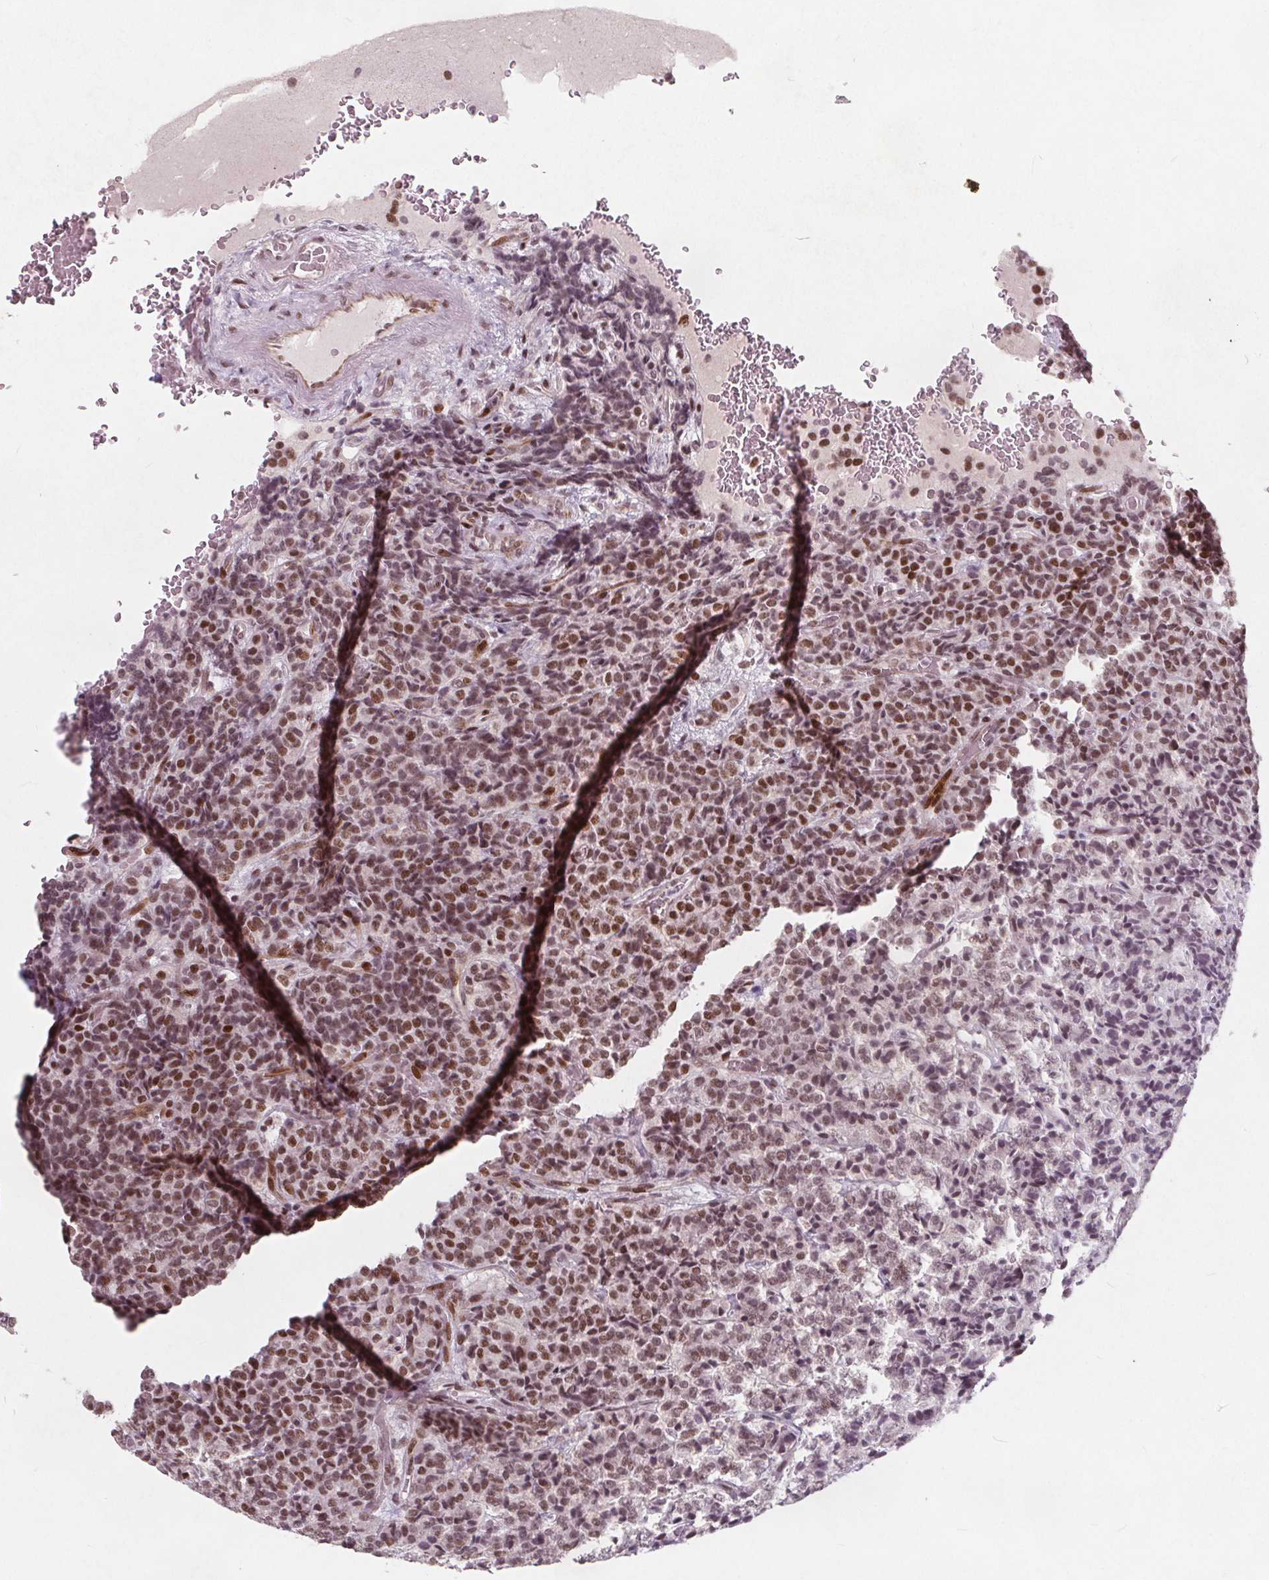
{"staining": {"intensity": "moderate", "quantity": ">75%", "location": "nuclear"}, "tissue": "carcinoid", "cell_type": "Tumor cells", "image_type": "cancer", "snomed": [{"axis": "morphology", "description": "Carcinoid, malignant, NOS"}, {"axis": "topography", "description": "Pancreas"}], "caption": "High-magnification brightfield microscopy of malignant carcinoid stained with DAB (brown) and counterstained with hematoxylin (blue). tumor cells exhibit moderate nuclear expression is identified in approximately>75% of cells.", "gene": "TAF6L", "patient": {"sex": "male", "age": 36}}